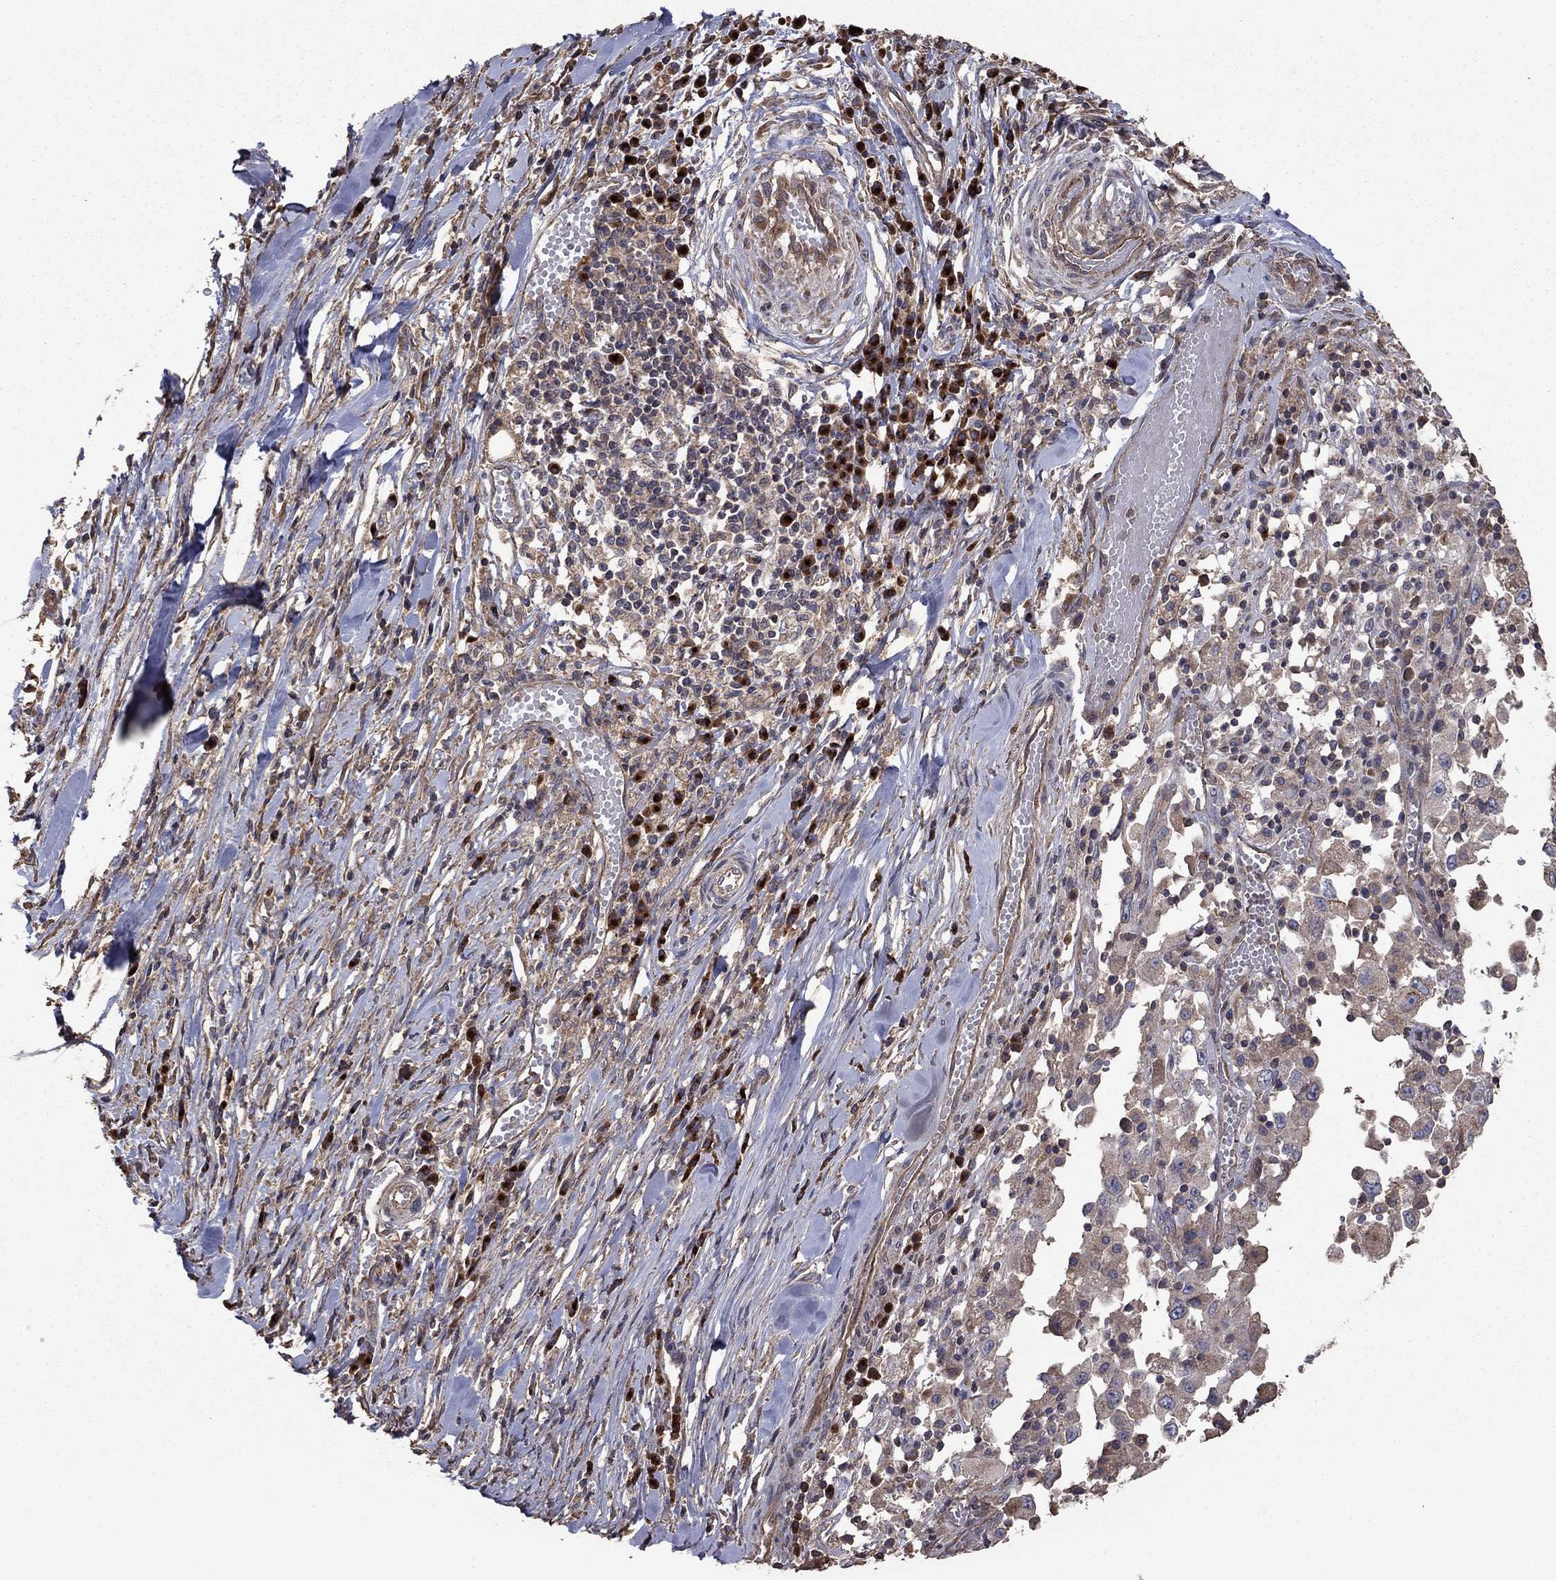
{"staining": {"intensity": "negative", "quantity": "none", "location": "none"}, "tissue": "melanoma", "cell_type": "Tumor cells", "image_type": "cancer", "snomed": [{"axis": "morphology", "description": "Malignant melanoma, Metastatic site"}, {"axis": "topography", "description": "Lymph node"}], "caption": "This micrograph is of malignant melanoma (metastatic site) stained with IHC to label a protein in brown with the nuclei are counter-stained blue. There is no expression in tumor cells. (IHC, brightfield microscopy, high magnification).", "gene": "FLT4", "patient": {"sex": "male", "age": 50}}